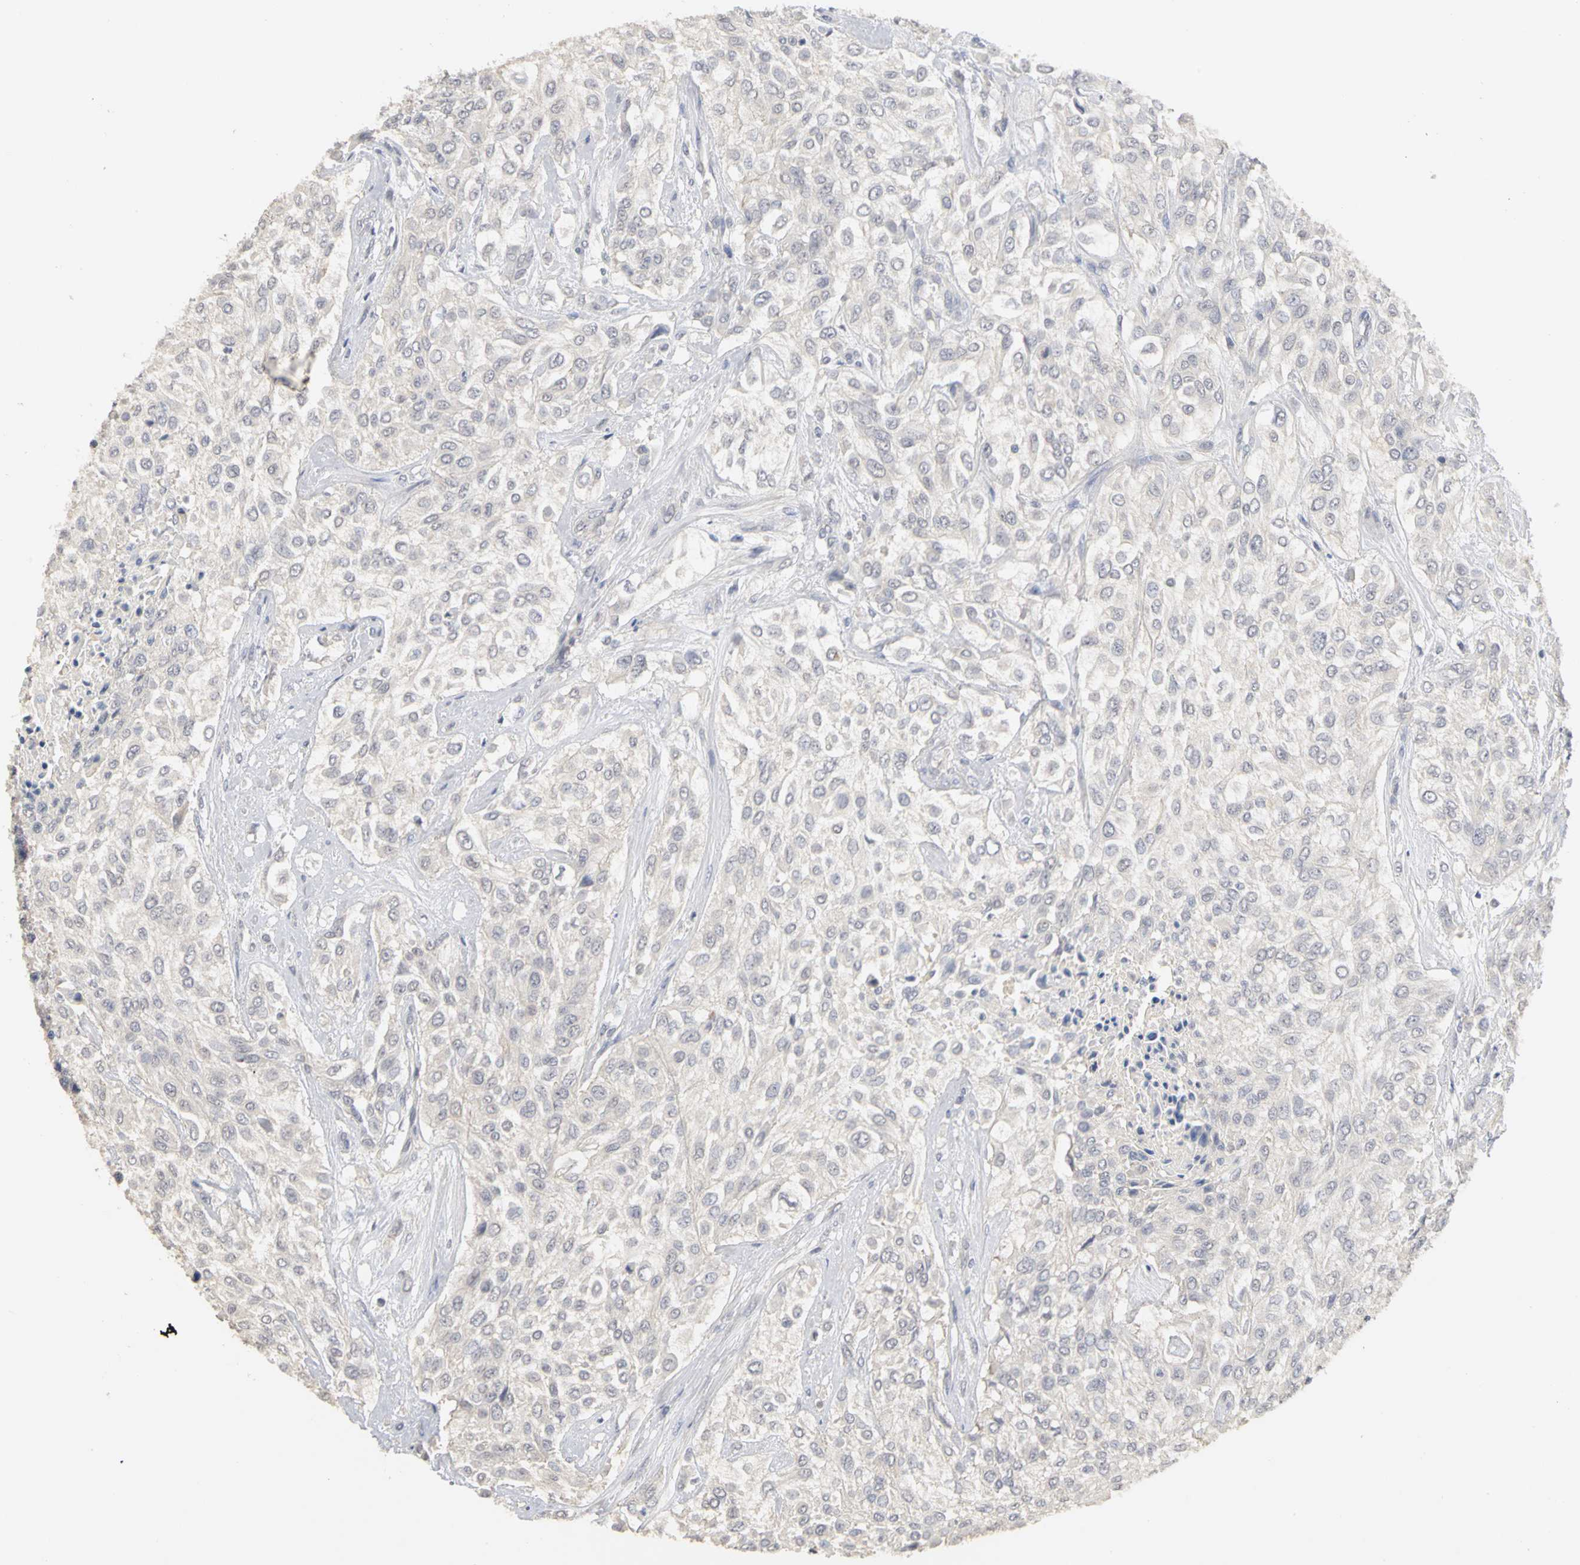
{"staining": {"intensity": "negative", "quantity": "none", "location": "none"}, "tissue": "urothelial cancer", "cell_type": "Tumor cells", "image_type": "cancer", "snomed": [{"axis": "morphology", "description": "Urothelial carcinoma, High grade"}, {"axis": "topography", "description": "Urinary bladder"}], "caption": "Immunohistochemistry image of human high-grade urothelial carcinoma stained for a protein (brown), which demonstrates no expression in tumor cells.", "gene": "PGR", "patient": {"sex": "male", "age": 57}}